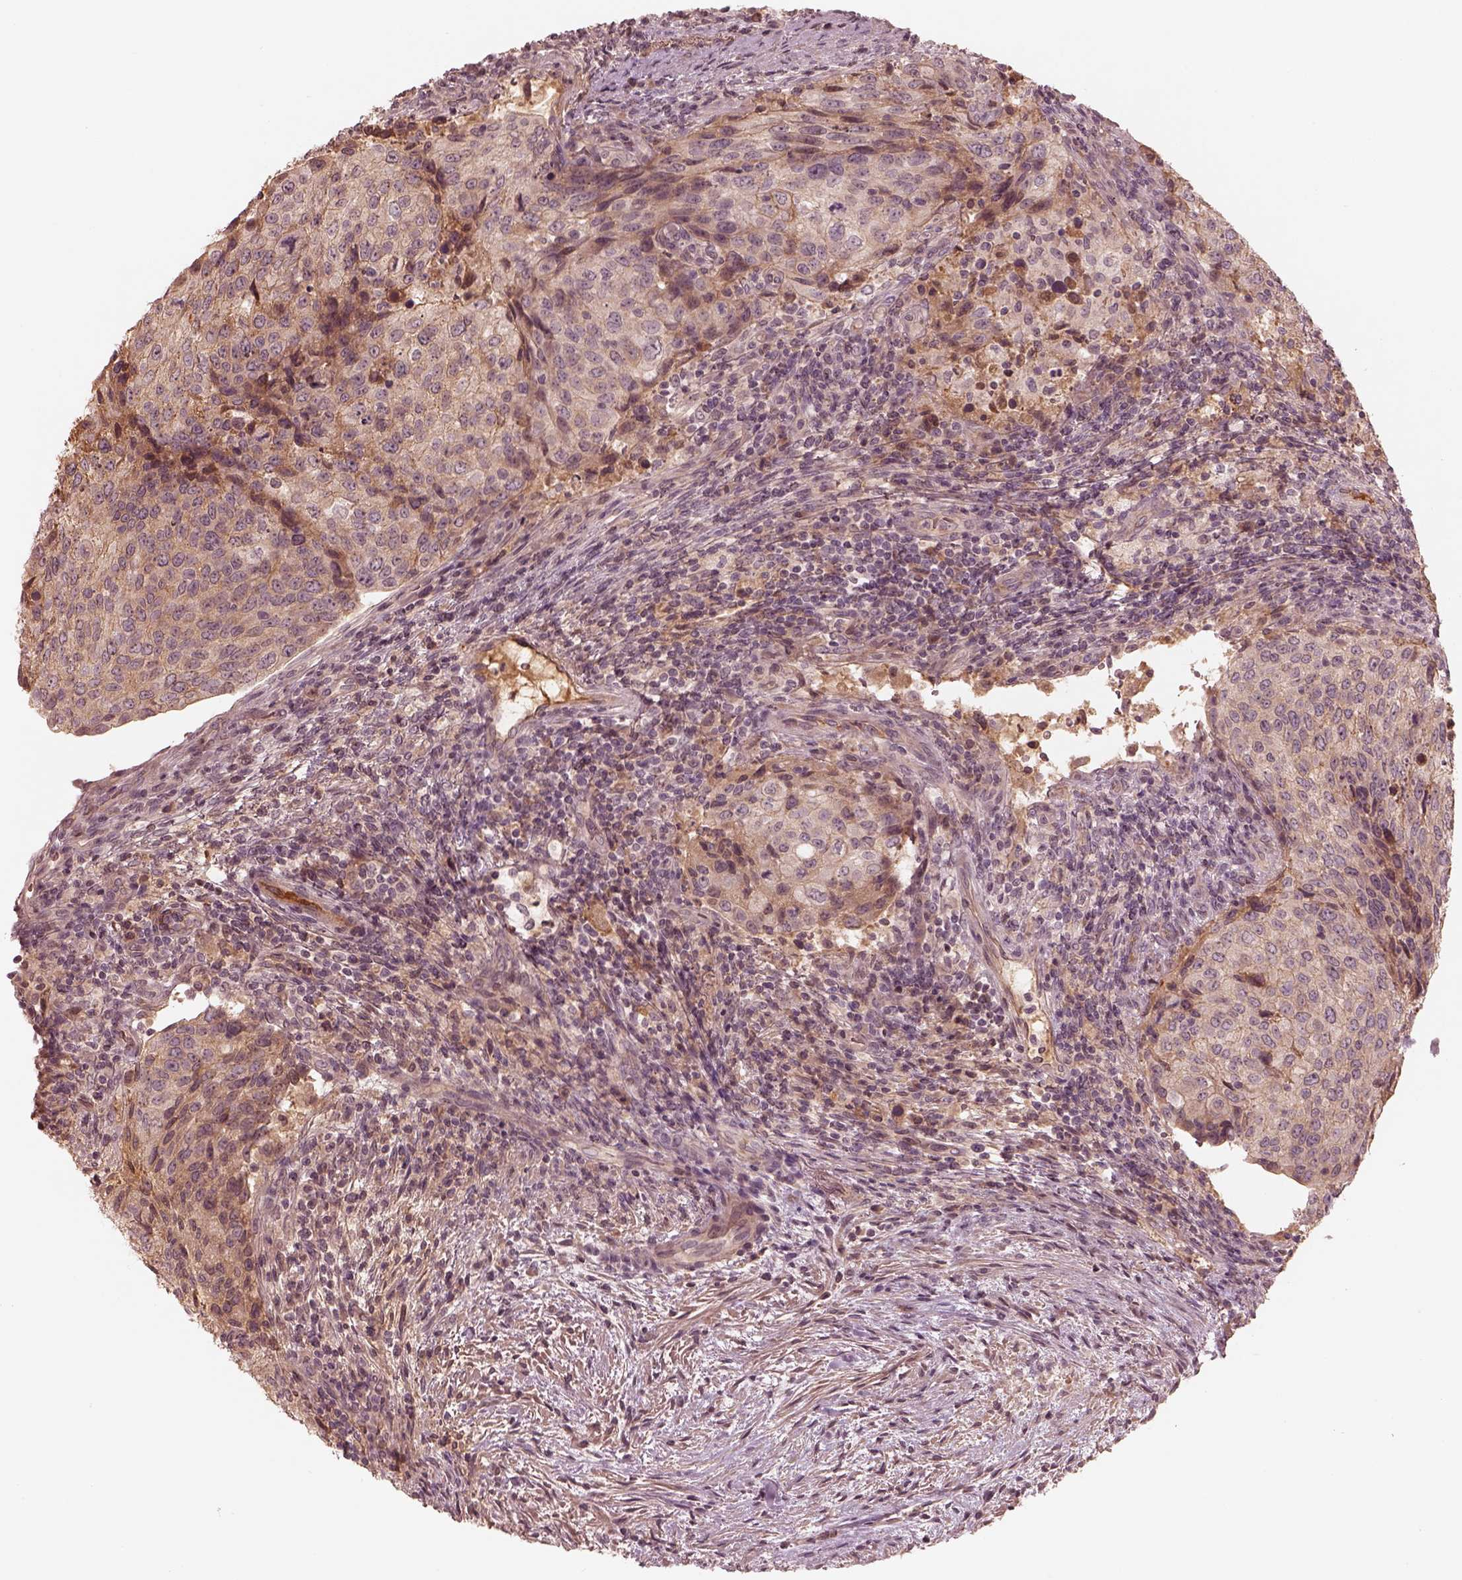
{"staining": {"intensity": "negative", "quantity": "none", "location": "none"}, "tissue": "urothelial cancer", "cell_type": "Tumor cells", "image_type": "cancer", "snomed": [{"axis": "morphology", "description": "Urothelial carcinoma, High grade"}, {"axis": "topography", "description": "Urinary bladder"}], "caption": "Tumor cells are negative for protein expression in human high-grade urothelial carcinoma.", "gene": "TF", "patient": {"sex": "female", "age": 78}}